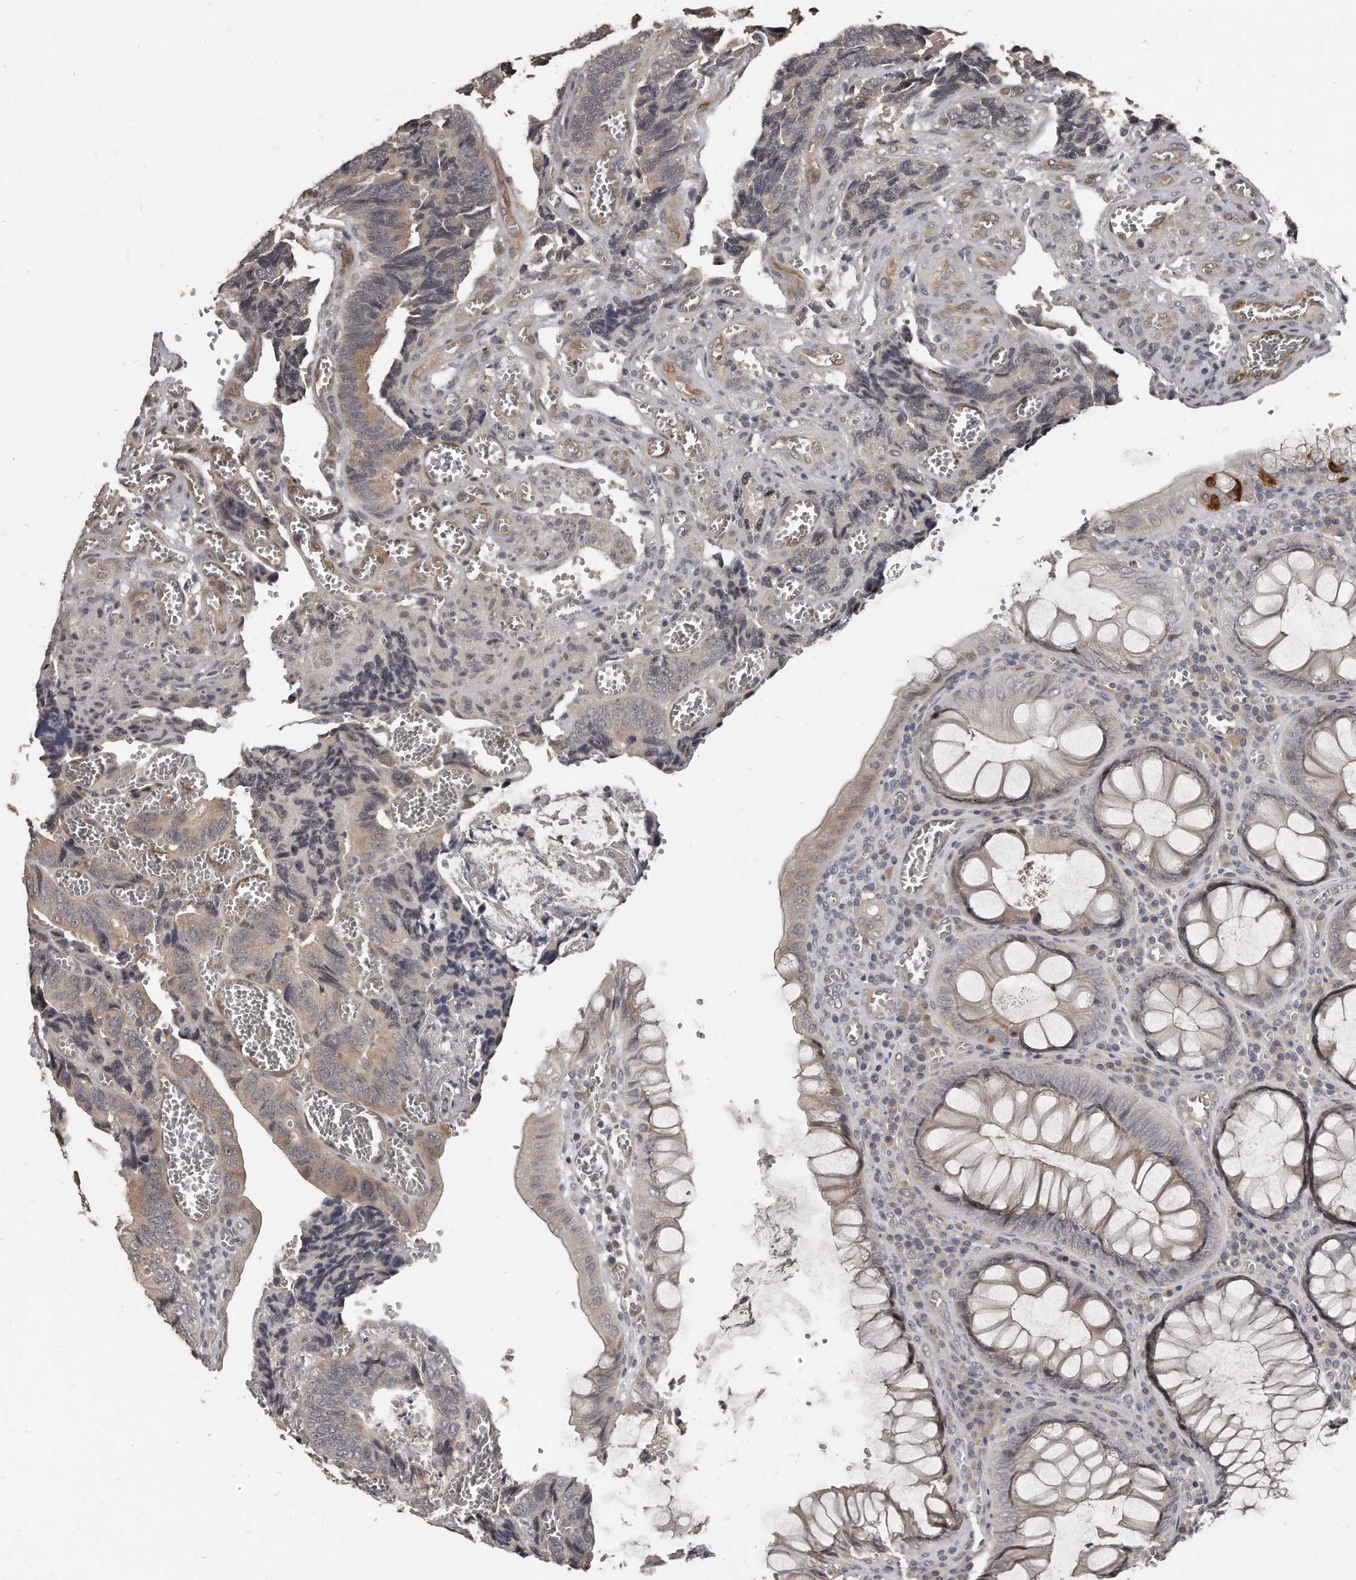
{"staining": {"intensity": "weak", "quantity": "<25%", "location": "cytoplasmic/membranous"}, "tissue": "colorectal cancer", "cell_type": "Tumor cells", "image_type": "cancer", "snomed": [{"axis": "morphology", "description": "Adenocarcinoma, NOS"}, {"axis": "topography", "description": "Colon"}], "caption": "The micrograph exhibits no staining of tumor cells in colorectal cancer.", "gene": "GRB10", "patient": {"sex": "male", "age": 72}}